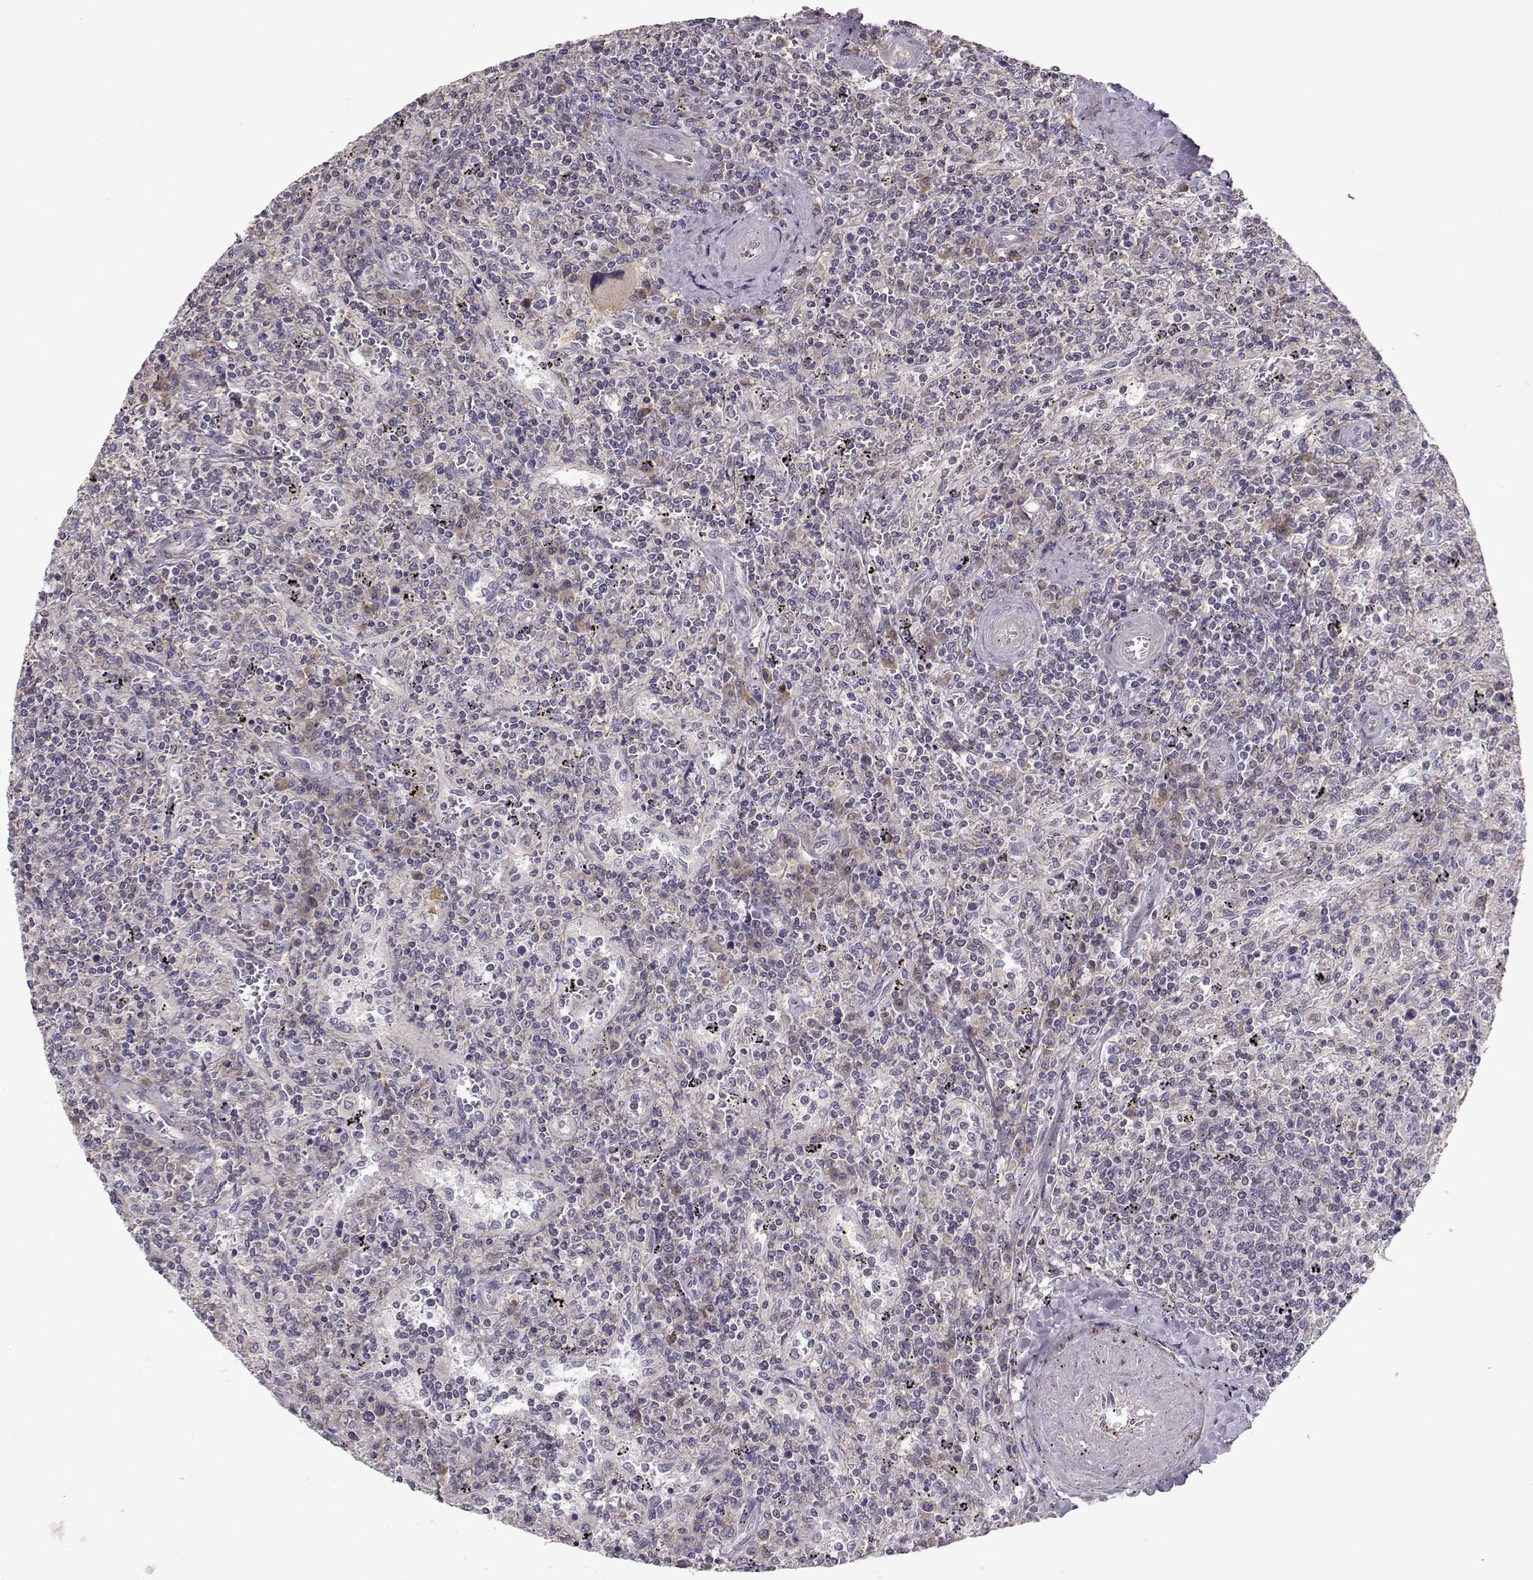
{"staining": {"intensity": "weak", "quantity": "<25%", "location": "cytoplasmic/membranous"}, "tissue": "lymphoma", "cell_type": "Tumor cells", "image_type": "cancer", "snomed": [{"axis": "morphology", "description": "Malignant lymphoma, non-Hodgkin's type, Low grade"}, {"axis": "topography", "description": "Spleen"}], "caption": "The immunohistochemistry (IHC) micrograph has no significant expression in tumor cells of malignant lymphoma, non-Hodgkin's type (low-grade) tissue. Nuclei are stained in blue.", "gene": "ENTPD8", "patient": {"sex": "male", "age": 62}}